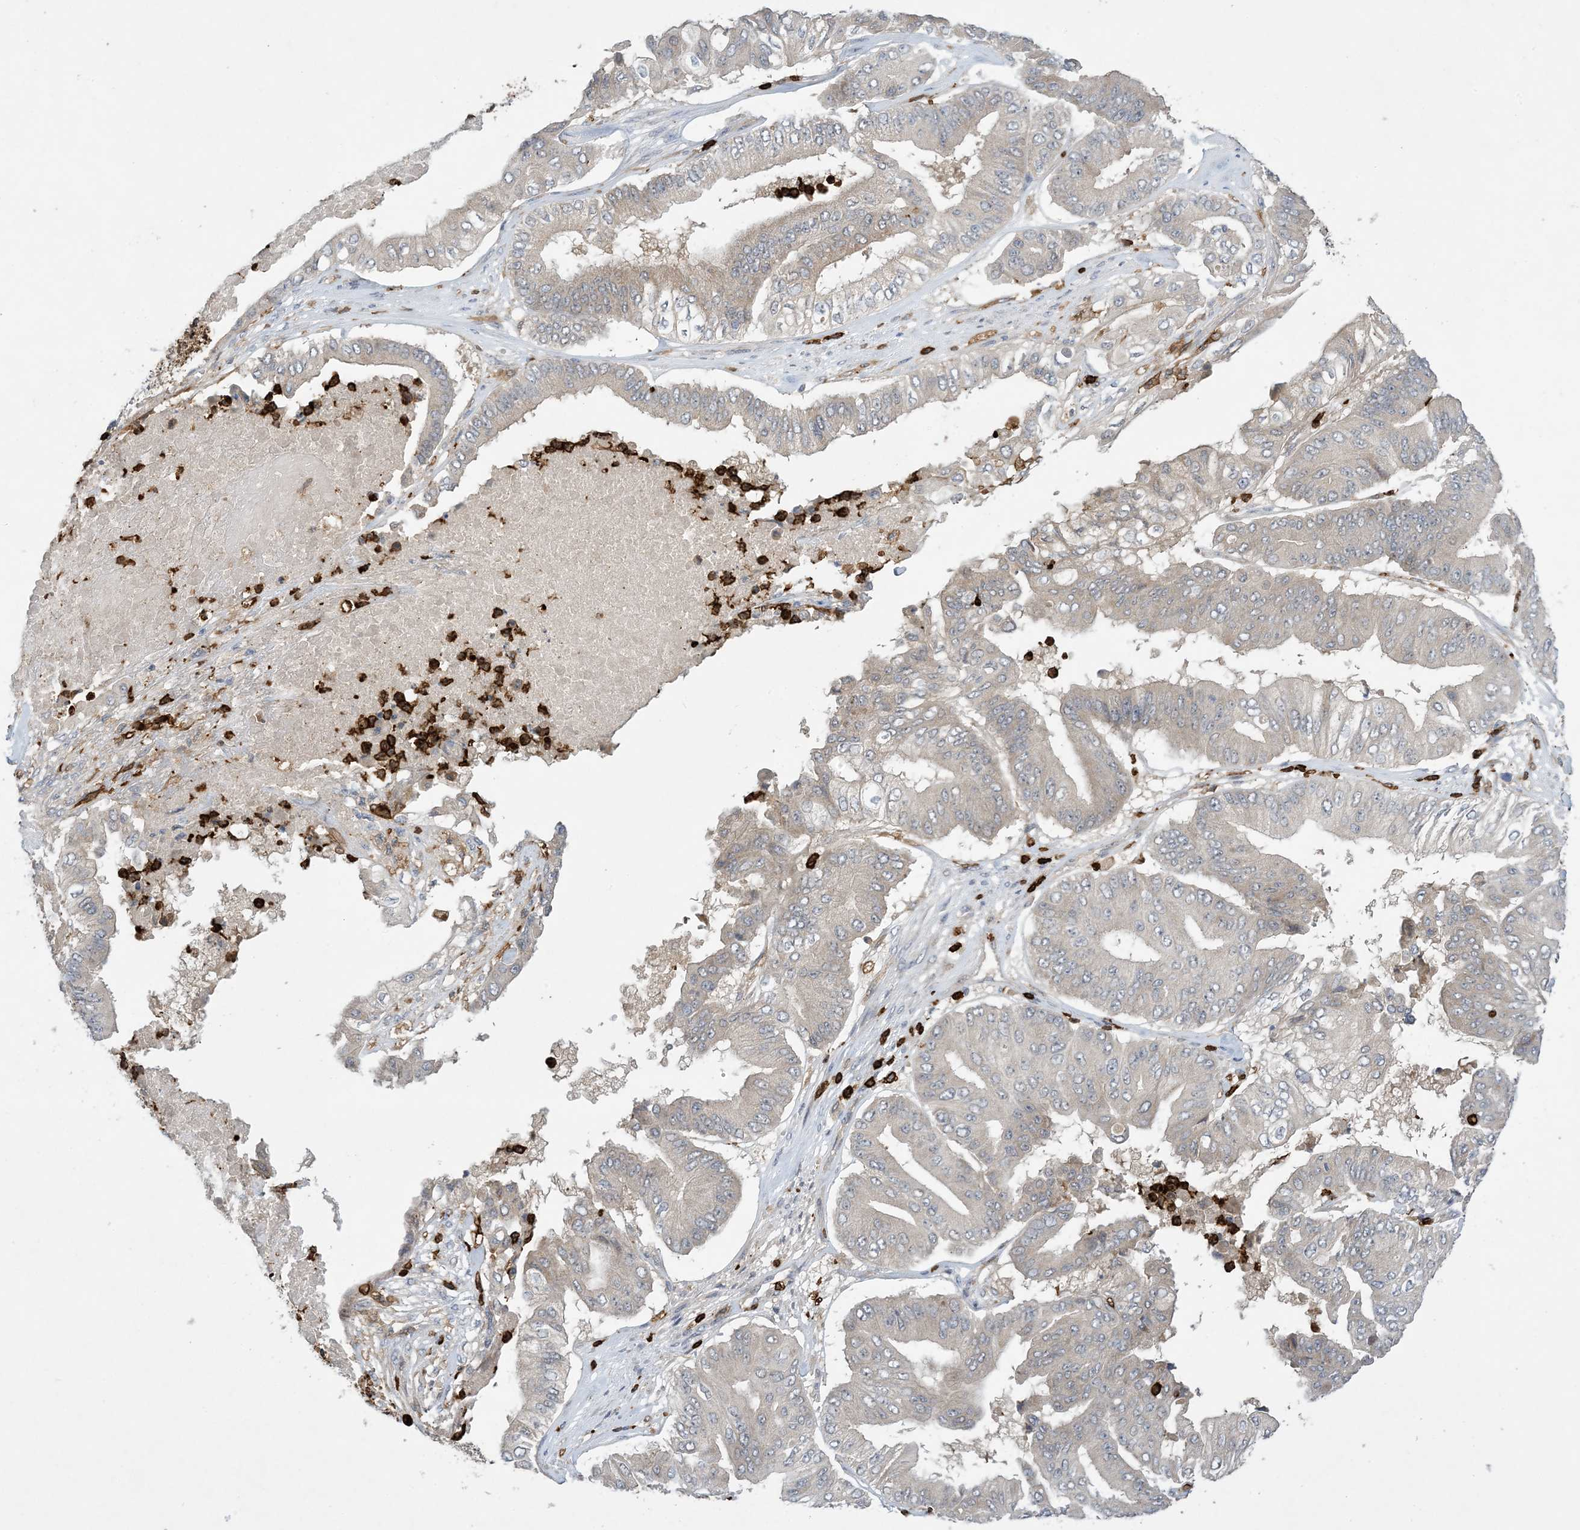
{"staining": {"intensity": "weak", "quantity": "<25%", "location": "cytoplasmic/membranous"}, "tissue": "pancreatic cancer", "cell_type": "Tumor cells", "image_type": "cancer", "snomed": [{"axis": "morphology", "description": "Adenocarcinoma, NOS"}, {"axis": "topography", "description": "Pancreas"}], "caption": "Tumor cells are negative for protein expression in human pancreatic adenocarcinoma.", "gene": "AK9", "patient": {"sex": "female", "age": 77}}